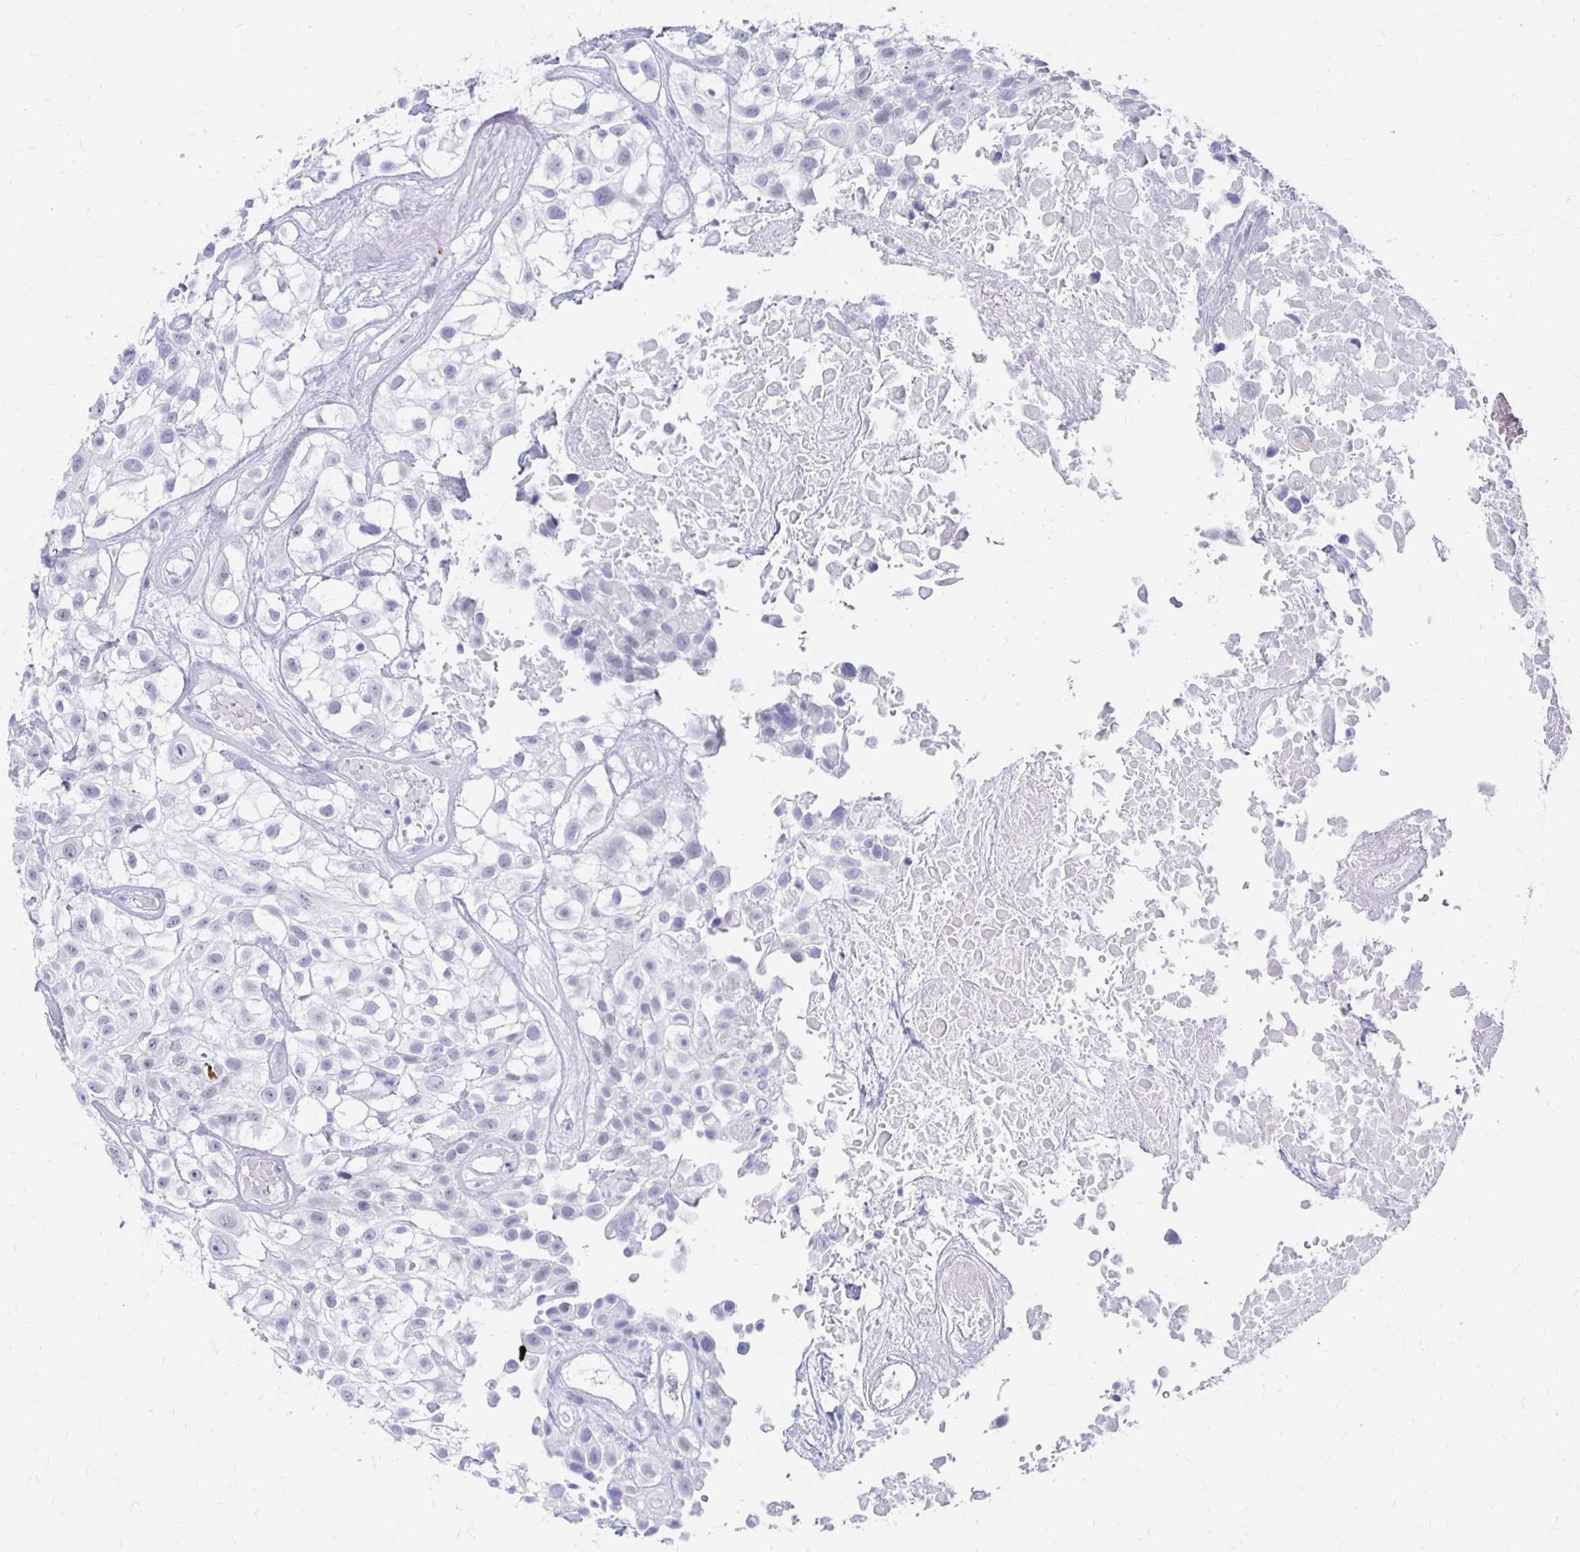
{"staining": {"intensity": "negative", "quantity": "none", "location": "none"}, "tissue": "urothelial cancer", "cell_type": "Tumor cells", "image_type": "cancer", "snomed": [{"axis": "morphology", "description": "Urothelial carcinoma, High grade"}, {"axis": "topography", "description": "Urinary bladder"}], "caption": "DAB immunohistochemical staining of urothelial carcinoma (high-grade) exhibits no significant staining in tumor cells.", "gene": "SYT2", "patient": {"sex": "male", "age": 56}}